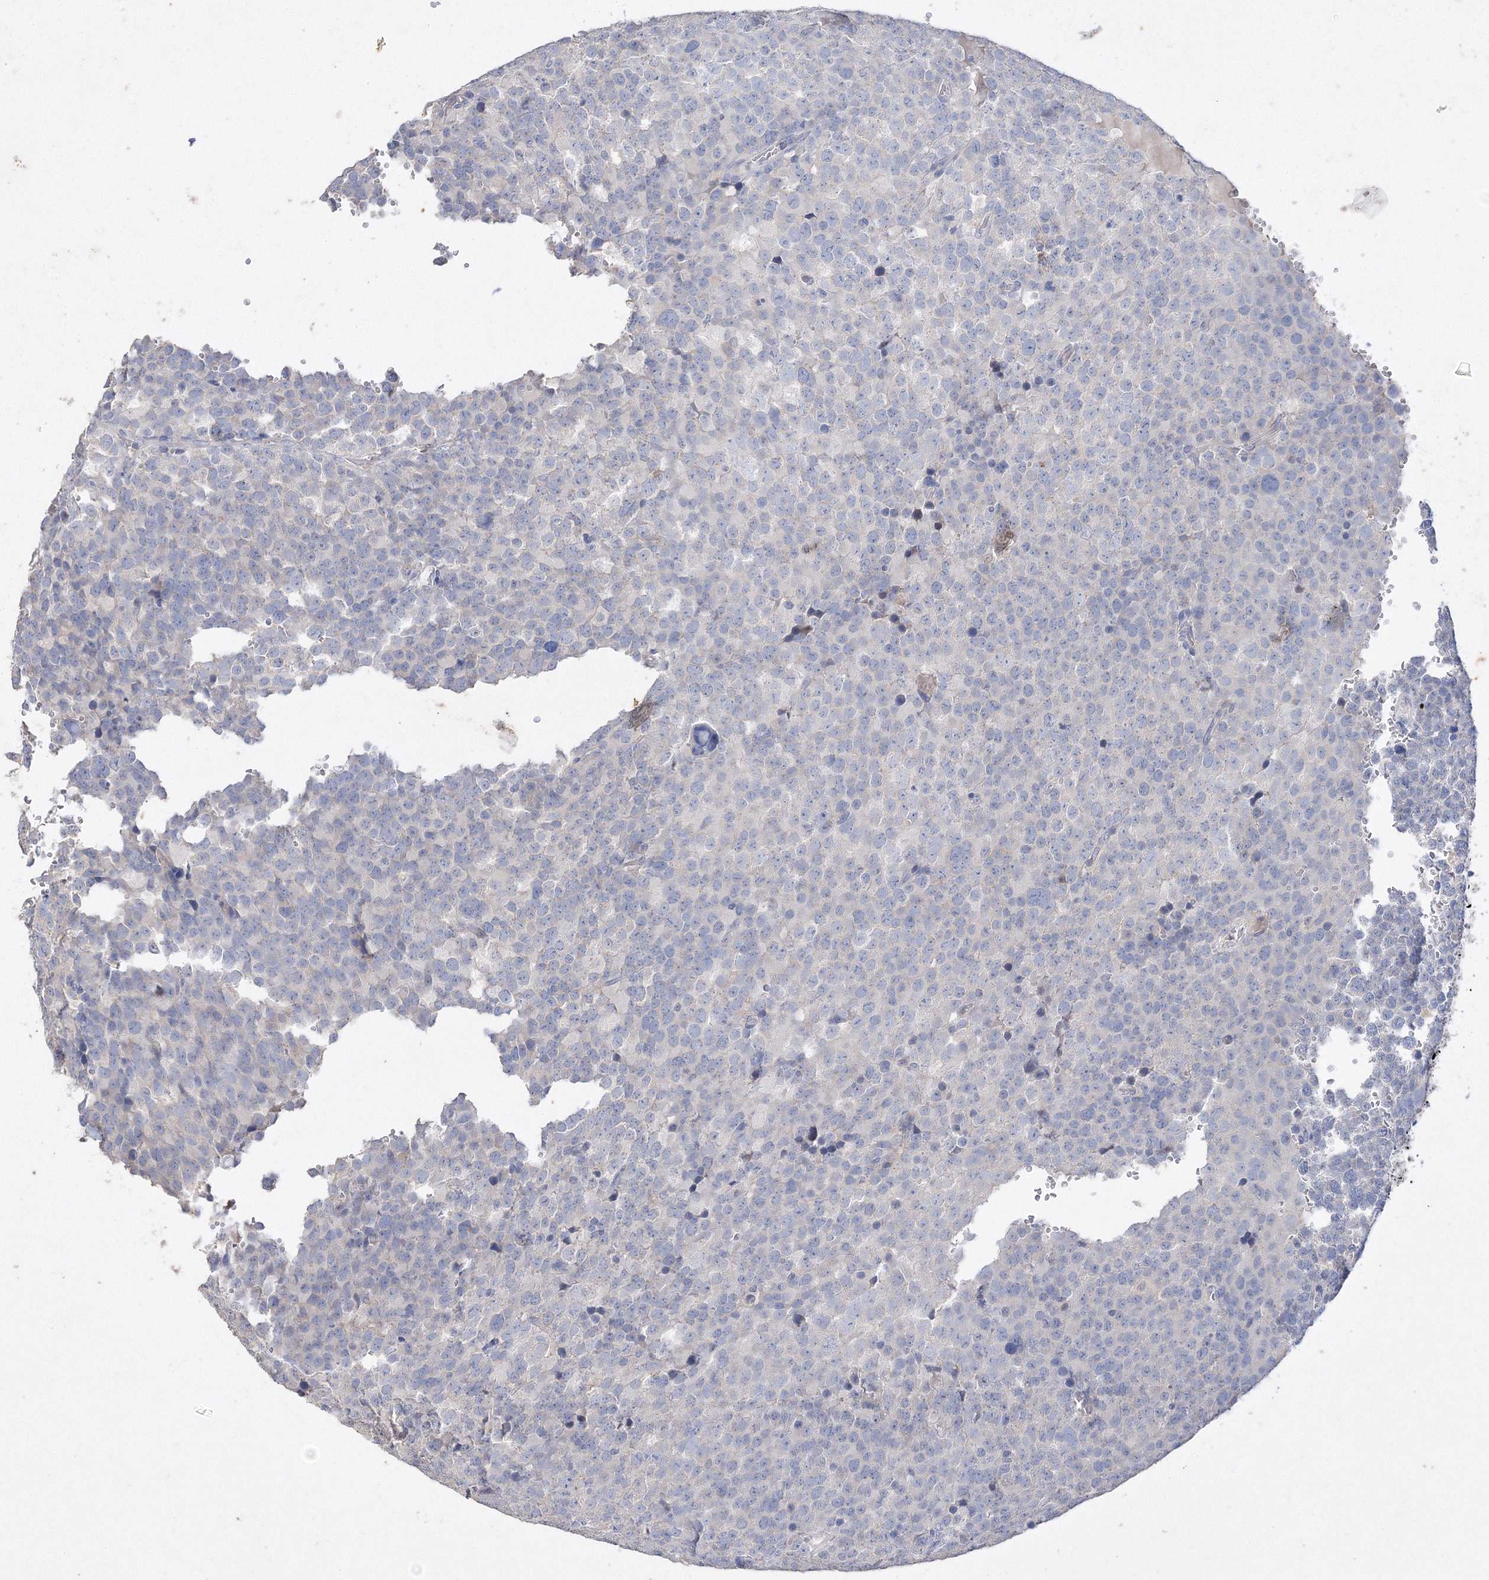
{"staining": {"intensity": "negative", "quantity": "none", "location": "none"}, "tissue": "testis cancer", "cell_type": "Tumor cells", "image_type": "cancer", "snomed": [{"axis": "morphology", "description": "Seminoma, NOS"}, {"axis": "topography", "description": "Testis"}], "caption": "High power microscopy image of an immunohistochemistry (IHC) micrograph of testis cancer (seminoma), revealing no significant positivity in tumor cells.", "gene": "GLS", "patient": {"sex": "male", "age": 71}}